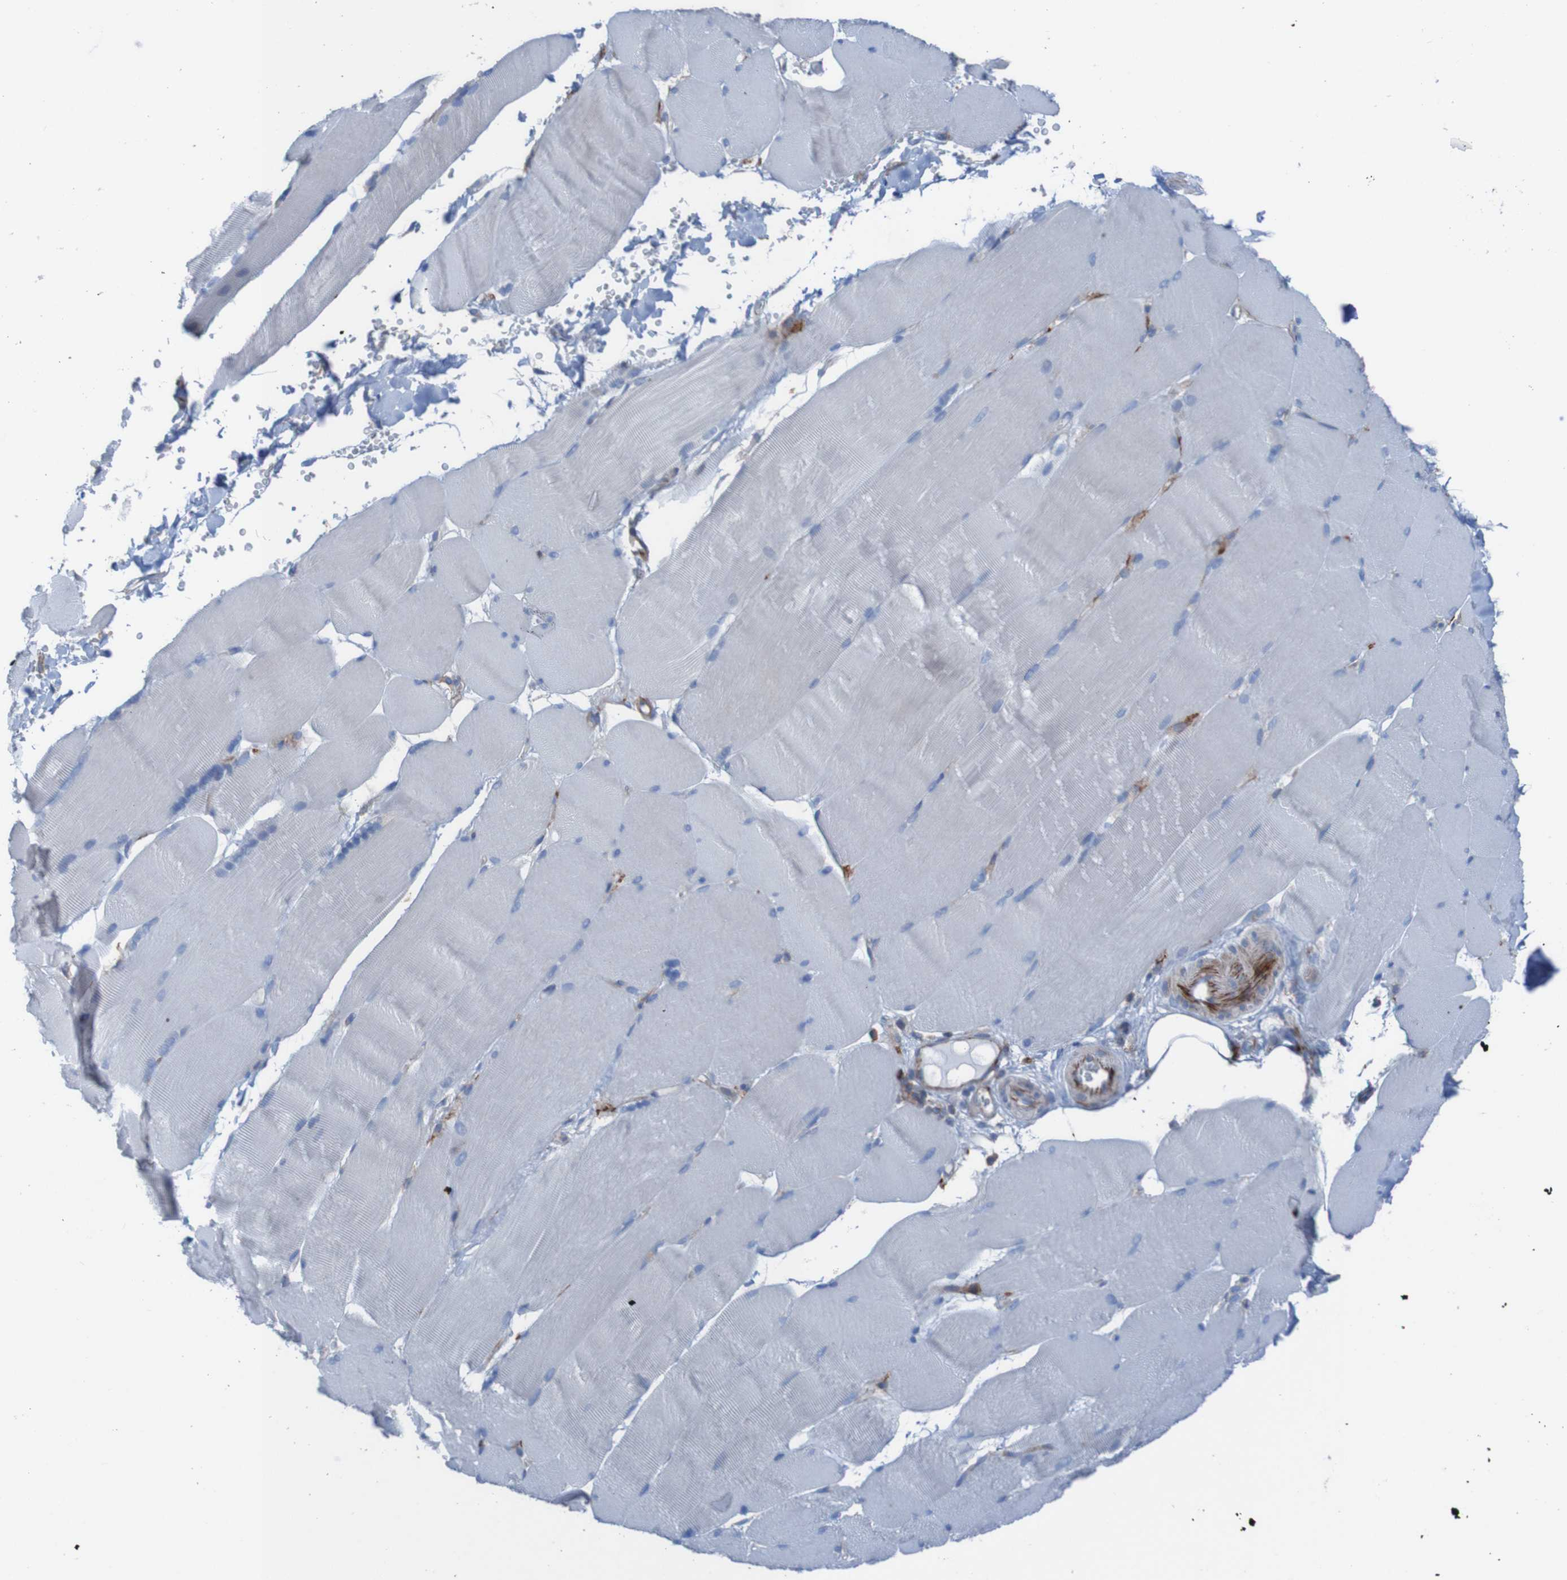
{"staining": {"intensity": "negative", "quantity": "none", "location": "none"}, "tissue": "skeletal muscle", "cell_type": "Myocytes", "image_type": "normal", "snomed": [{"axis": "morphology", "description": "Normal tissue, NOS"}, {"axis": "topography", "description": "Skin"}, {"axis": "topography", "description": "Skeletal muscle"}], "caption": "Human skeletal muscle stained for a protein using immunohistochemistry (IHC) demonstrates no positivity in myocytes.", "gene": "RNF182", "patient": {"sex": "male", "age": 83}}